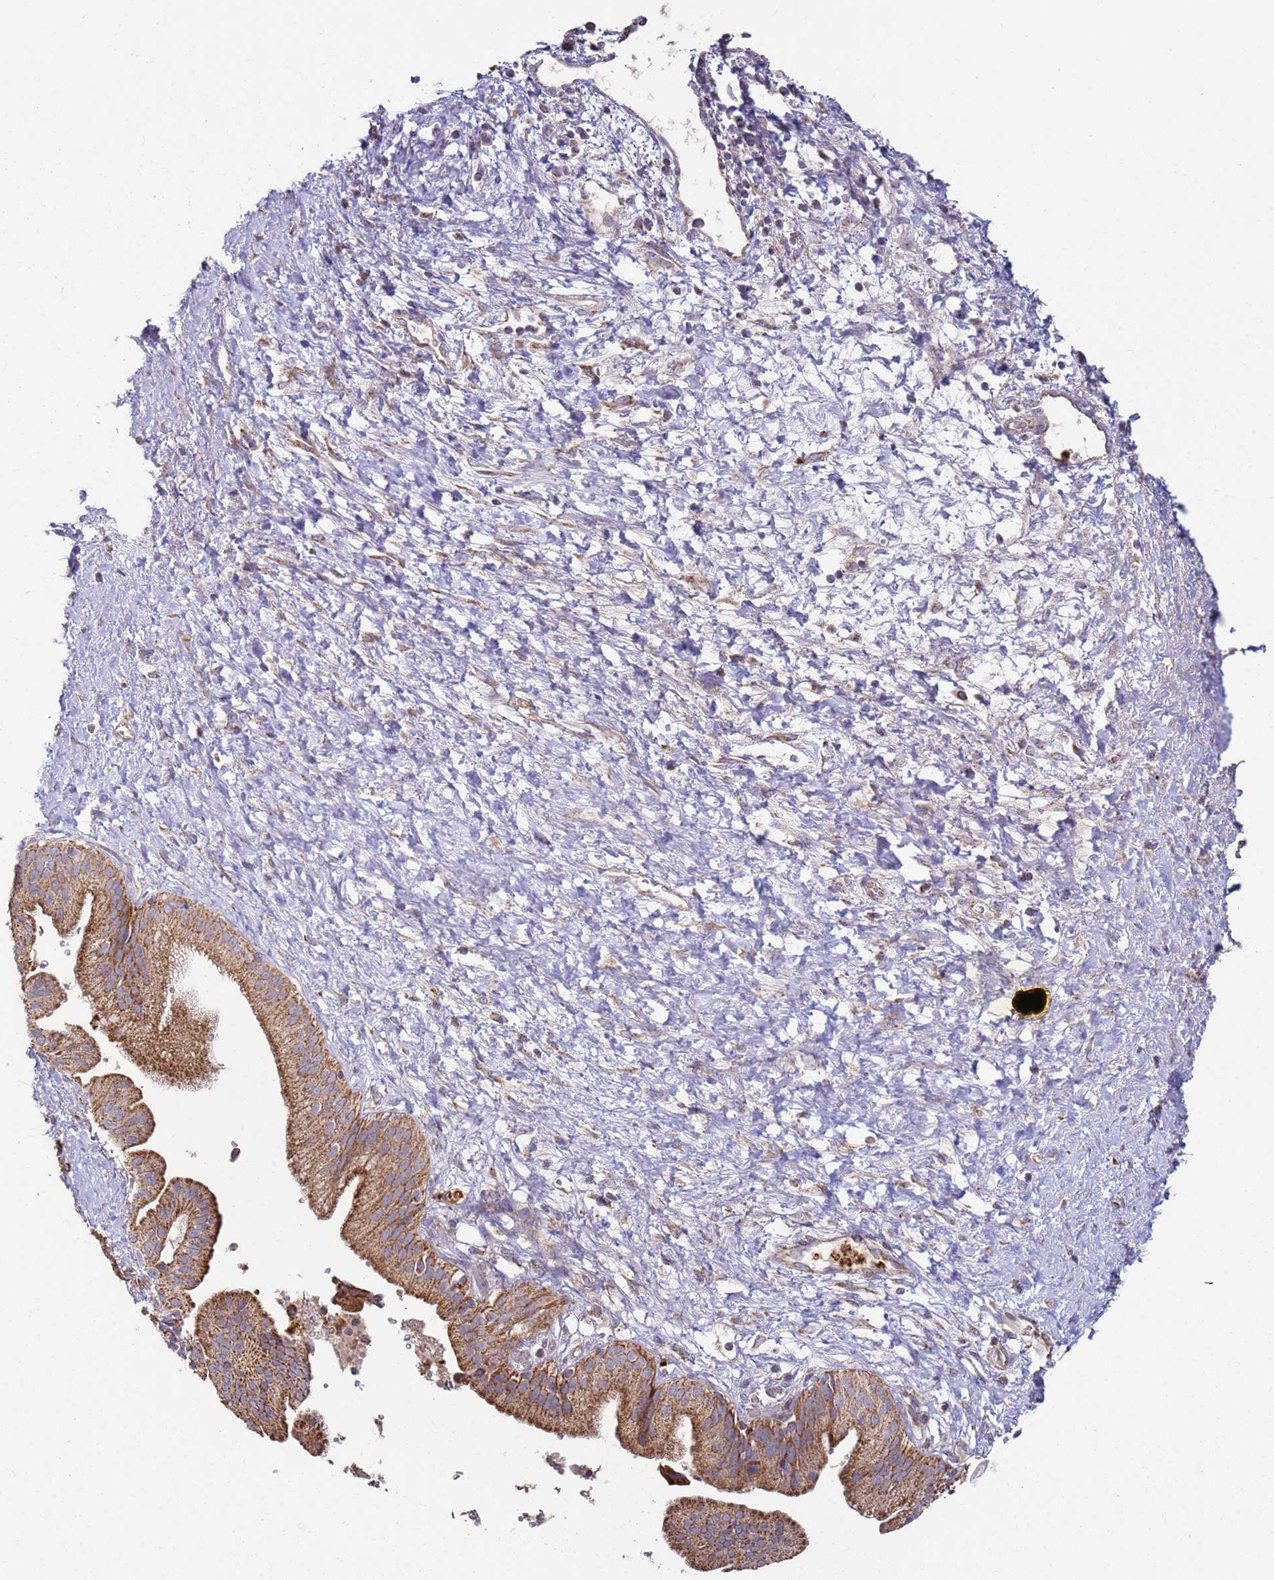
{"staining": {"intensity": "moderate", "quantity": ">75%", "location": "cytoplasmic/membranous"}, "tissue": "pancreatic cancer", "cell_type": "Tumor cells", "image_type": "cancer", "snomed": [{"axis": "morphology", "description": "Adenocarcinoma, NOS"}, {"axis": "topography", "description": "Pancreas"}], "caption": "A histopathology image of adenocarcinoma (pancreatic) stained for a protein shows moderate cytoplasmic/membranous brown staining in tumor cells.", "gene": "FBXO33", "patient": {"sex": "male", "age": 68}}